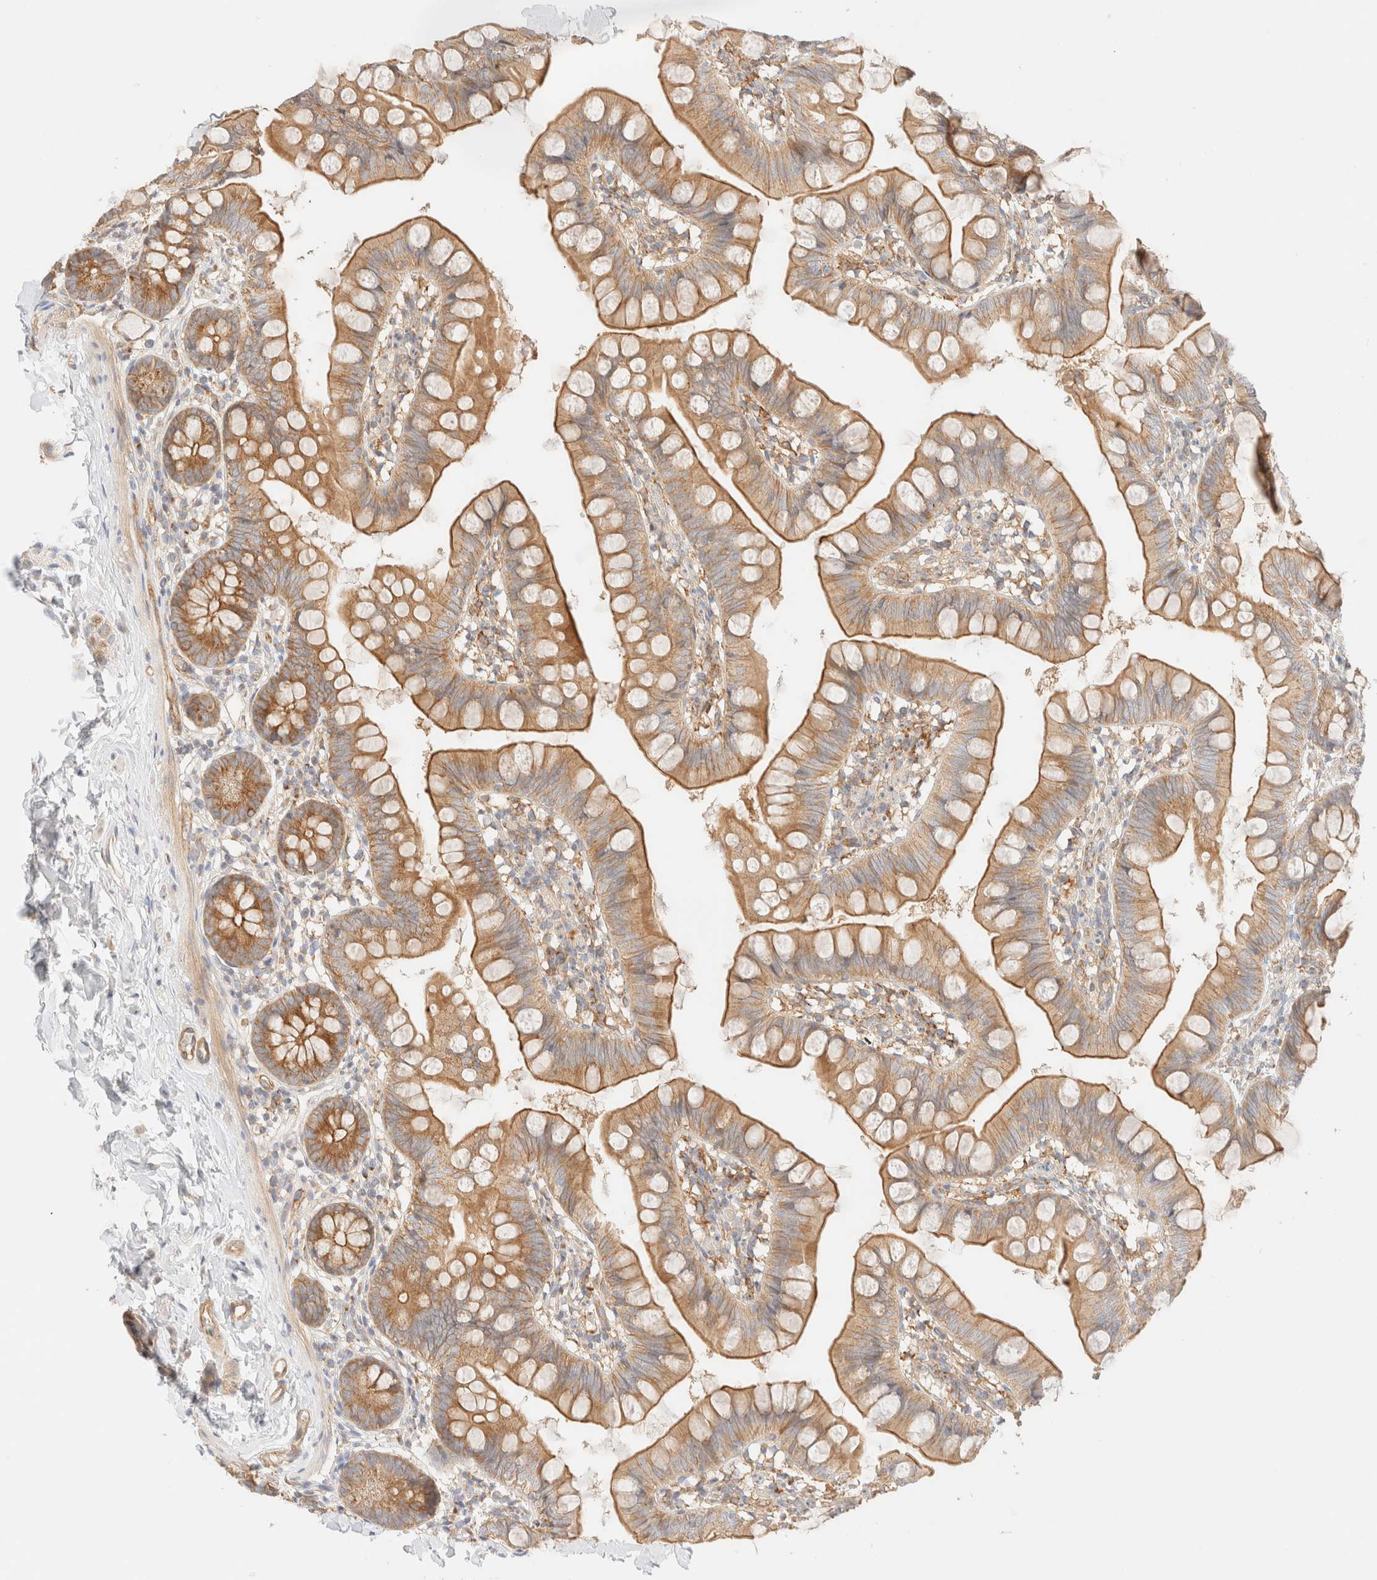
{"staining": {"intensity": "moderate", "quantity": ">75%", "location": "cytoplasmic/membranous"}, "tissue": "small intestine", "cell_type": "Glandular cells", "image_type": "normal", "snomed": [{"axis": "morphology", "description": "Normal tissue, NOS"}, {"axis": "topography", "description": "Small intestine"}], "caption": "The immunohistochemical stain labels moderate cytoplasmic/membranous staining in glandular cells of benign small intestine. (IHC, brightfield microscopy, high magnification).", "gene": "MYO10", "patient": {"sex": "male", "age": 7}}